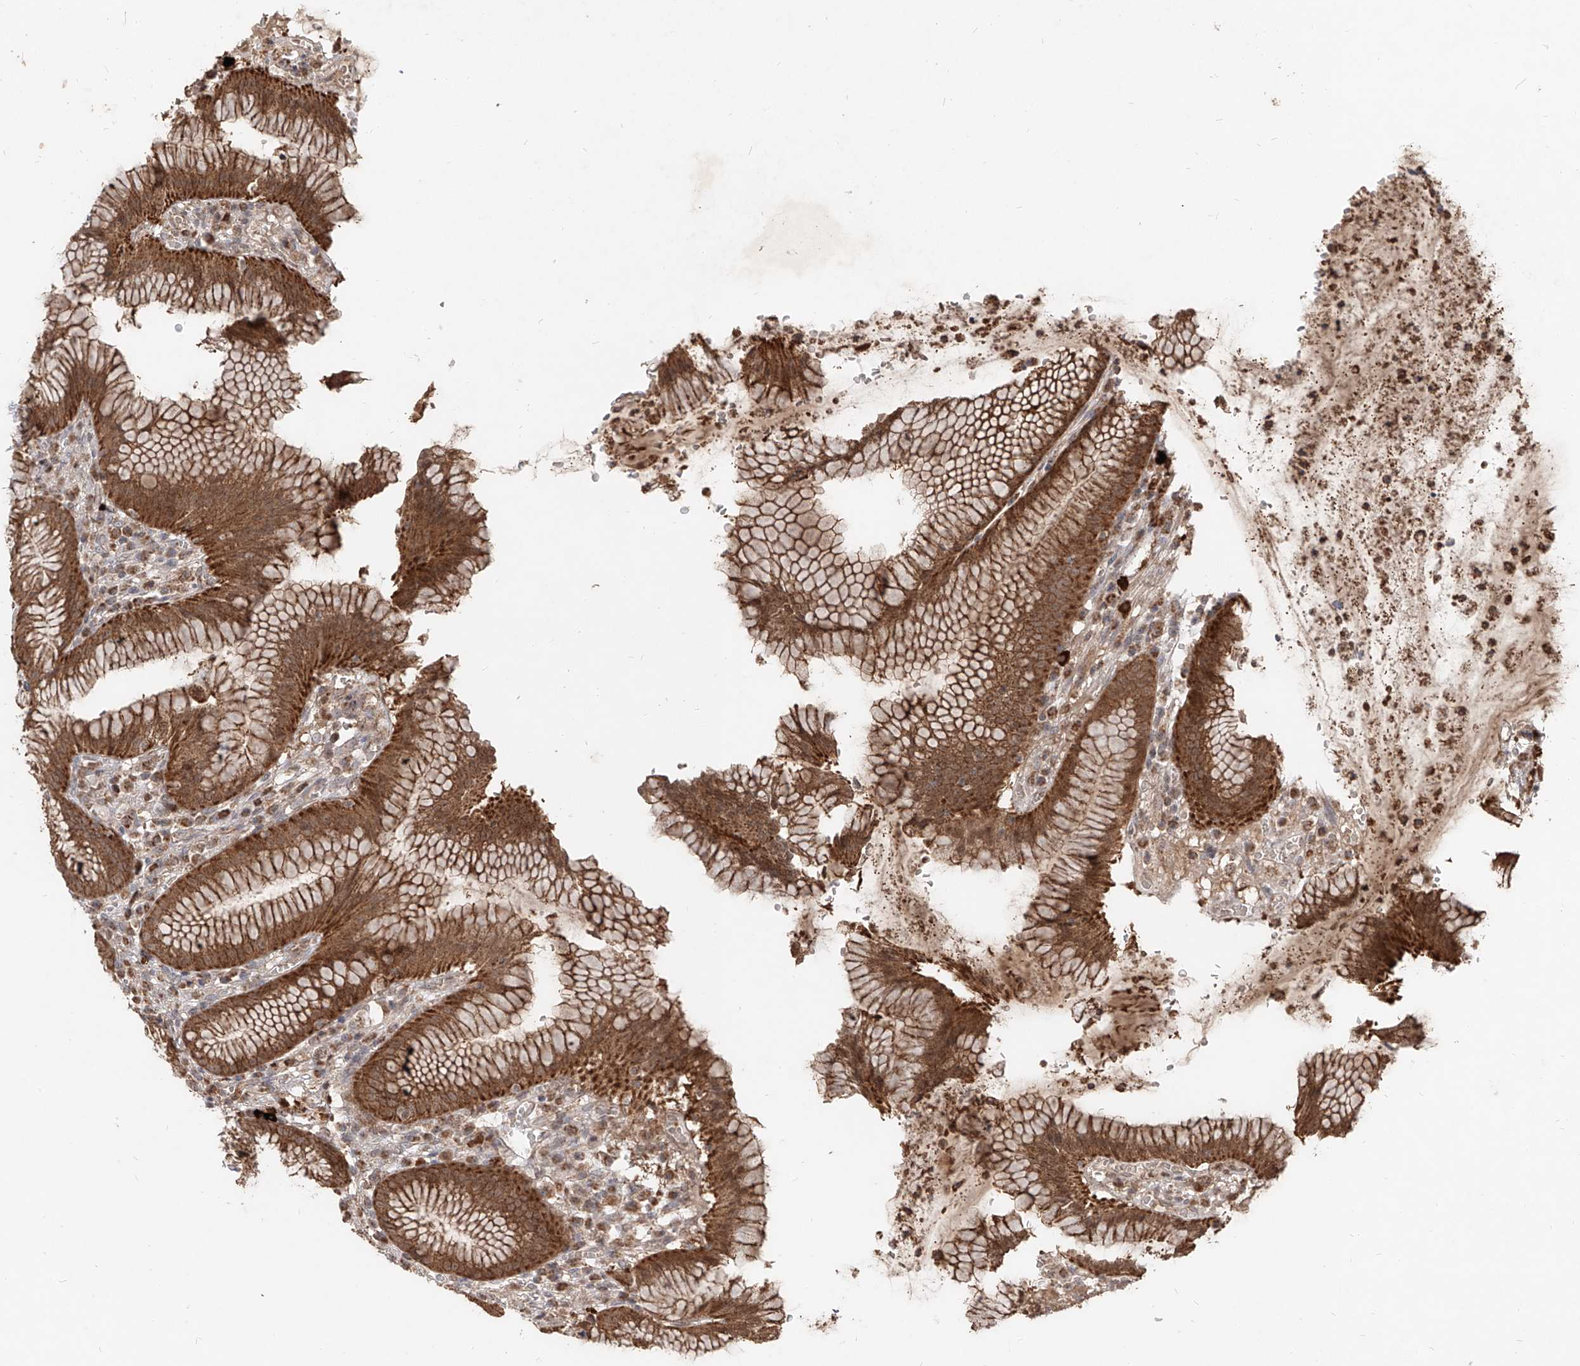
{"staining": {"intensity": "strong", "quantity": ">75%", "location": "cytoplasmic/membranous"}, "tissue": "stomach", "cell_type": "Glandular cells", "image_type": "normal", "snomed": [{"axis": "morphology", "description": "Normal tissue, NOS"}, {"axis": "topography", "description": "Stomach"}], "caption": "Stomach was stained to show a protein in brown. There is high levels of strong cytoplasmic/membranous staining in about >75% of glandular cells.", "gene": "AIM2", "patient": {"sex": "male", "age": 55}}